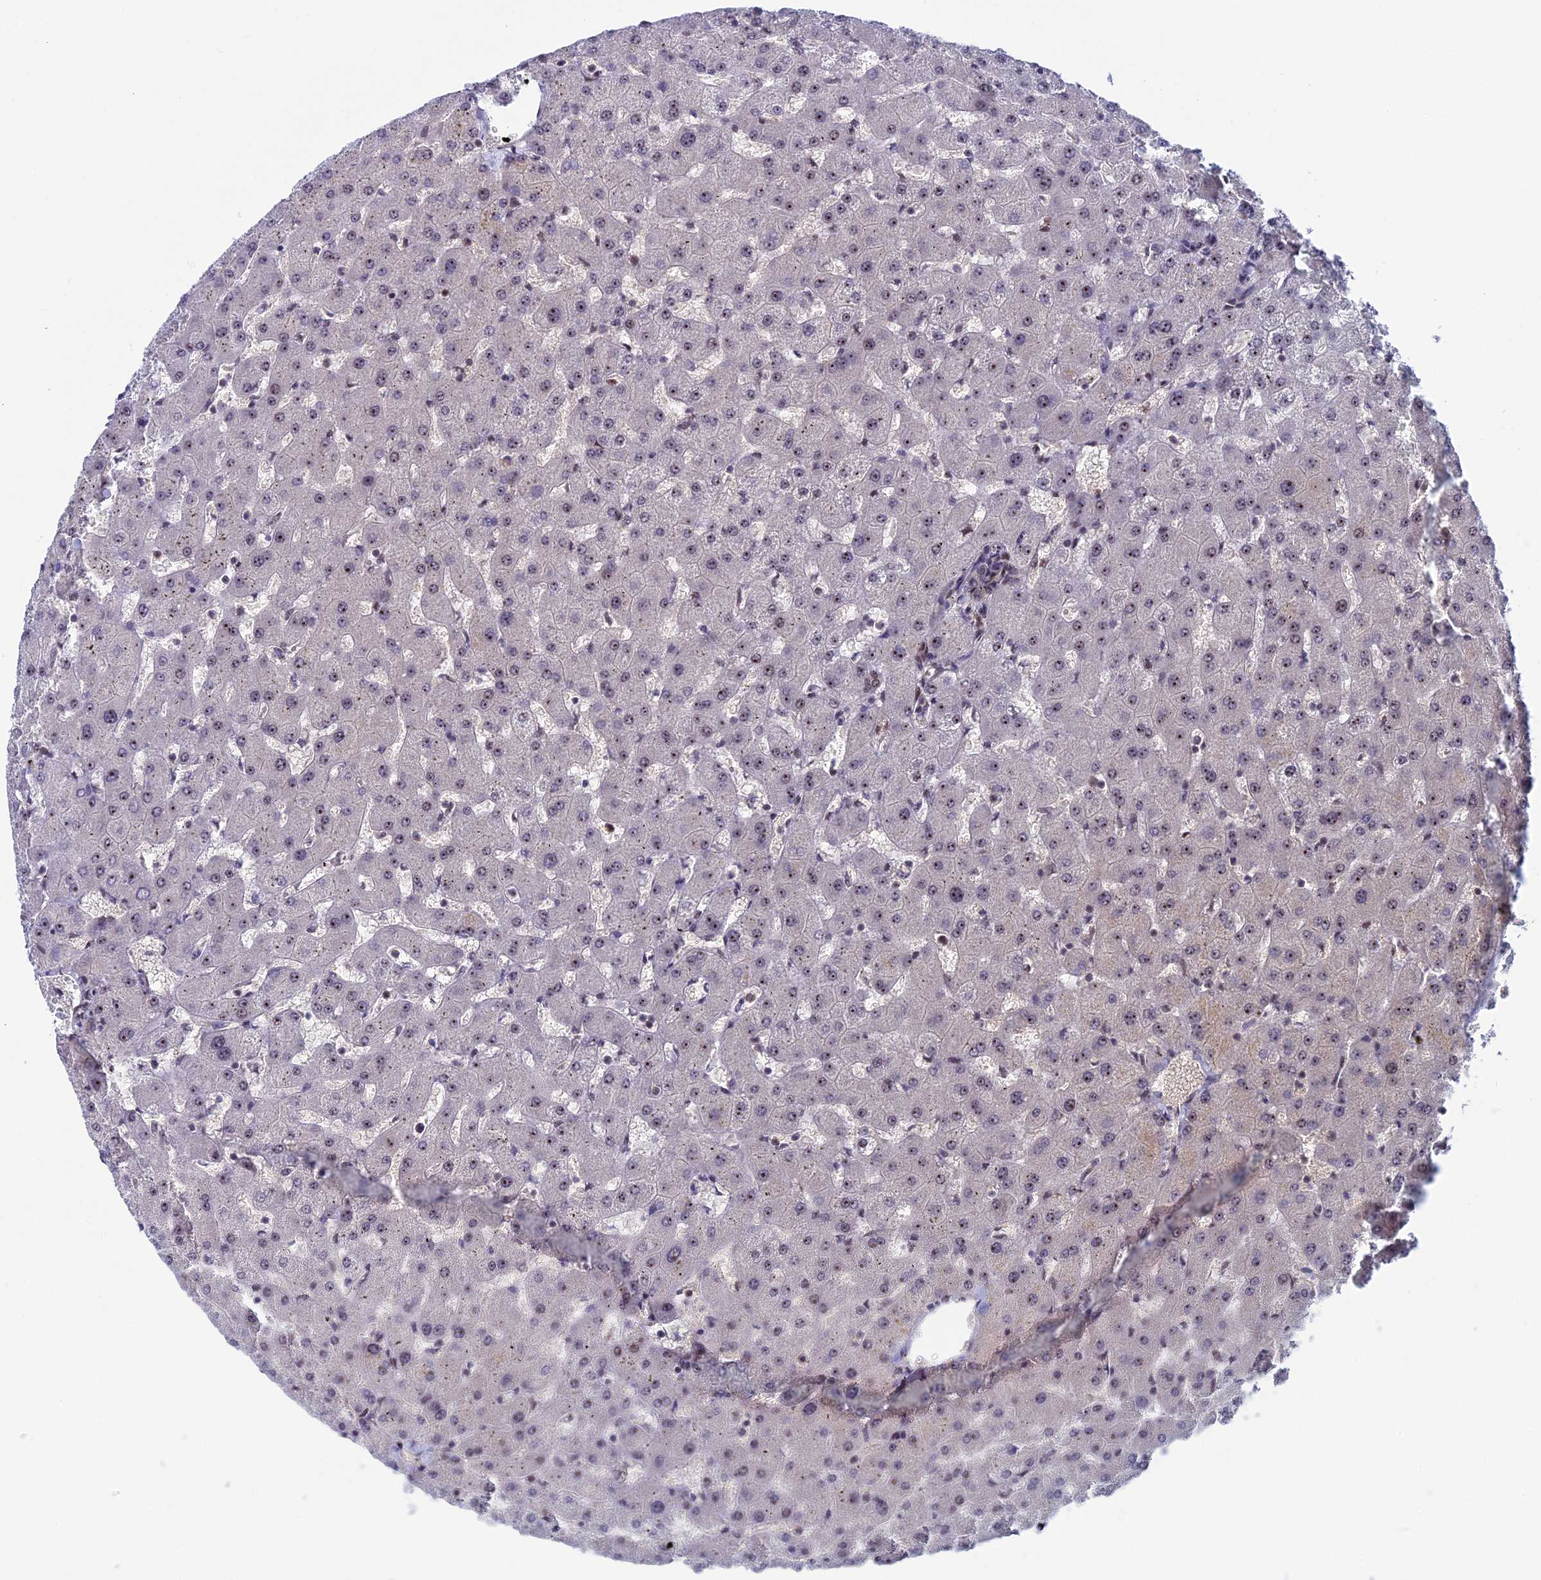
{"staining": {"intensity": "weak", "quantity": "25%-75%", "location": "nuclear"}, "tissue": "liver", "cell_type": "Cholangiocytes", "image_type": "normal", "snomed": [{"axis": "morphology", "description": "Normal tissue, NOS"}, {"axis": "topography", "description": "Liver"}], "caption": "IHC photomicrograph of normal liver: human liver stained using IHC demonstrates low levels of weak protein expression localized specifically in the nuclear of cholangiocytes, appearing as a nuclear brown color.", "gene": "CCDC86", "patient": {"sex": "female", "age": 63}}